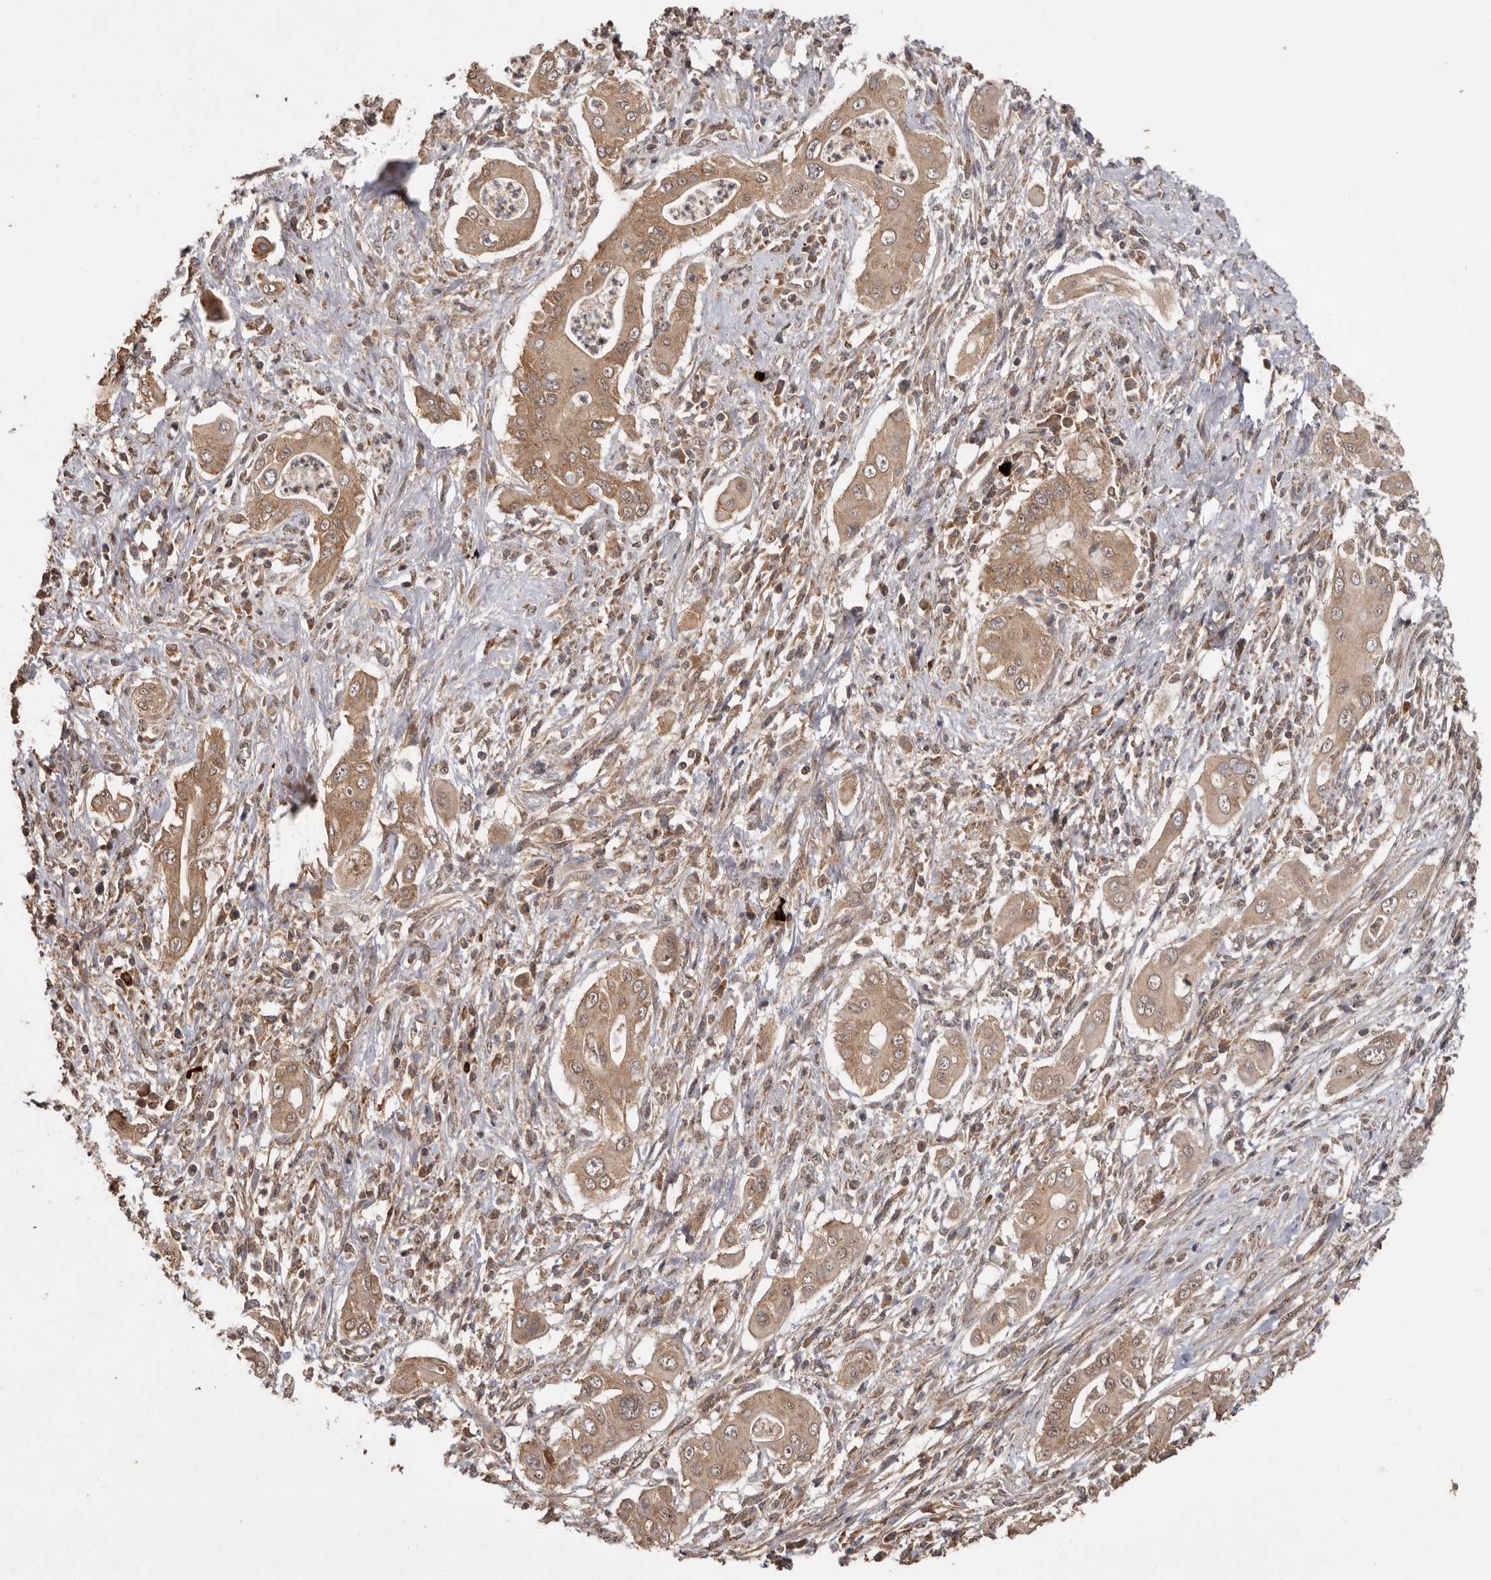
{"staining": {"intensity": "moderate", "quantity": ">75%", "location": "cytoplasmic/membranous"}, "tissue": "pancreatic cancer", "cell_type": "Tumor cells", "image_type": "cancer", "snomed": [{"axis": "morphology", "description": "Adenocarcinoma, NOS"}, {"axis": "topography", "description": "Pancreas"}], "caption": "The photomicrograph shows staining of pancreatic adenocarcinoma, revealing moderate cytoplasmic/membranous protein staining (brown color) within tumor cells. Using DAB (brown) and hematoxylin (blue) stains, captured at high magnification using brightfield microscopy.", "gene": "RWDD1", "patient": {"sex": "male", "age": 58}}